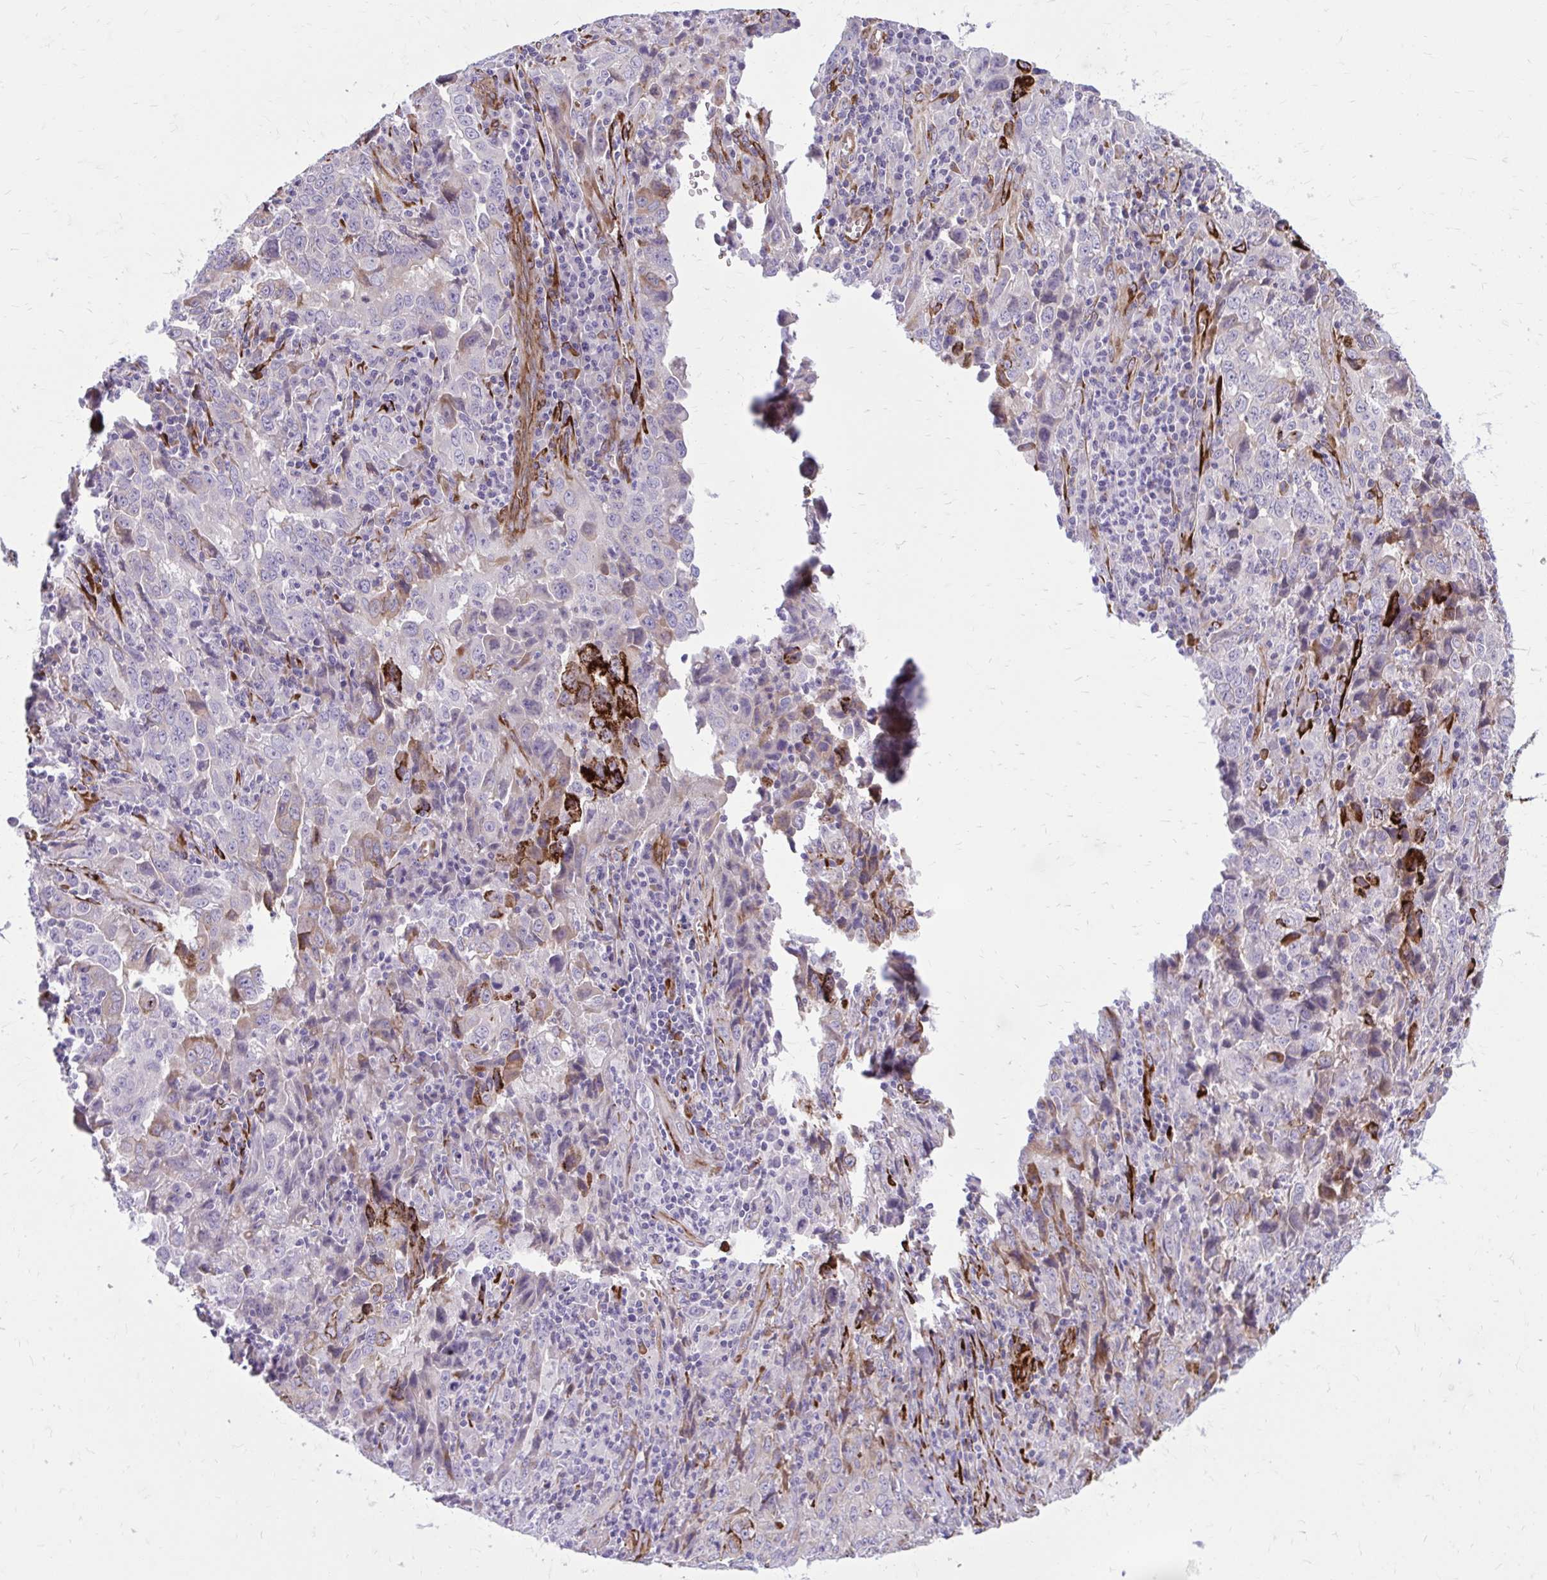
{"staining": {"intensity": "strong", "quantity": "<25%", "location": "cytoplasmic/membranous"}, "tissue": "lung cancer", "cell_type": "Tumor cells", "image_type": "cancer", "snomed": [{"axis": "morphology", "description": "Adenocarcinoma, NOS"}, {"axis": "topography", "description": "Lung"}], "caption": "Immunohistochemistry (IHC) image of neoplastic tissue: lung cancer stained using IHC shows medium levels of strong protein expression localized specifically in the cytoplasmic/membranous of tumor cells, appearing as a cytoplasmic/membranous brown color.", "gene": "BEND5", "patient": {"sex": "male", "age": 67}}